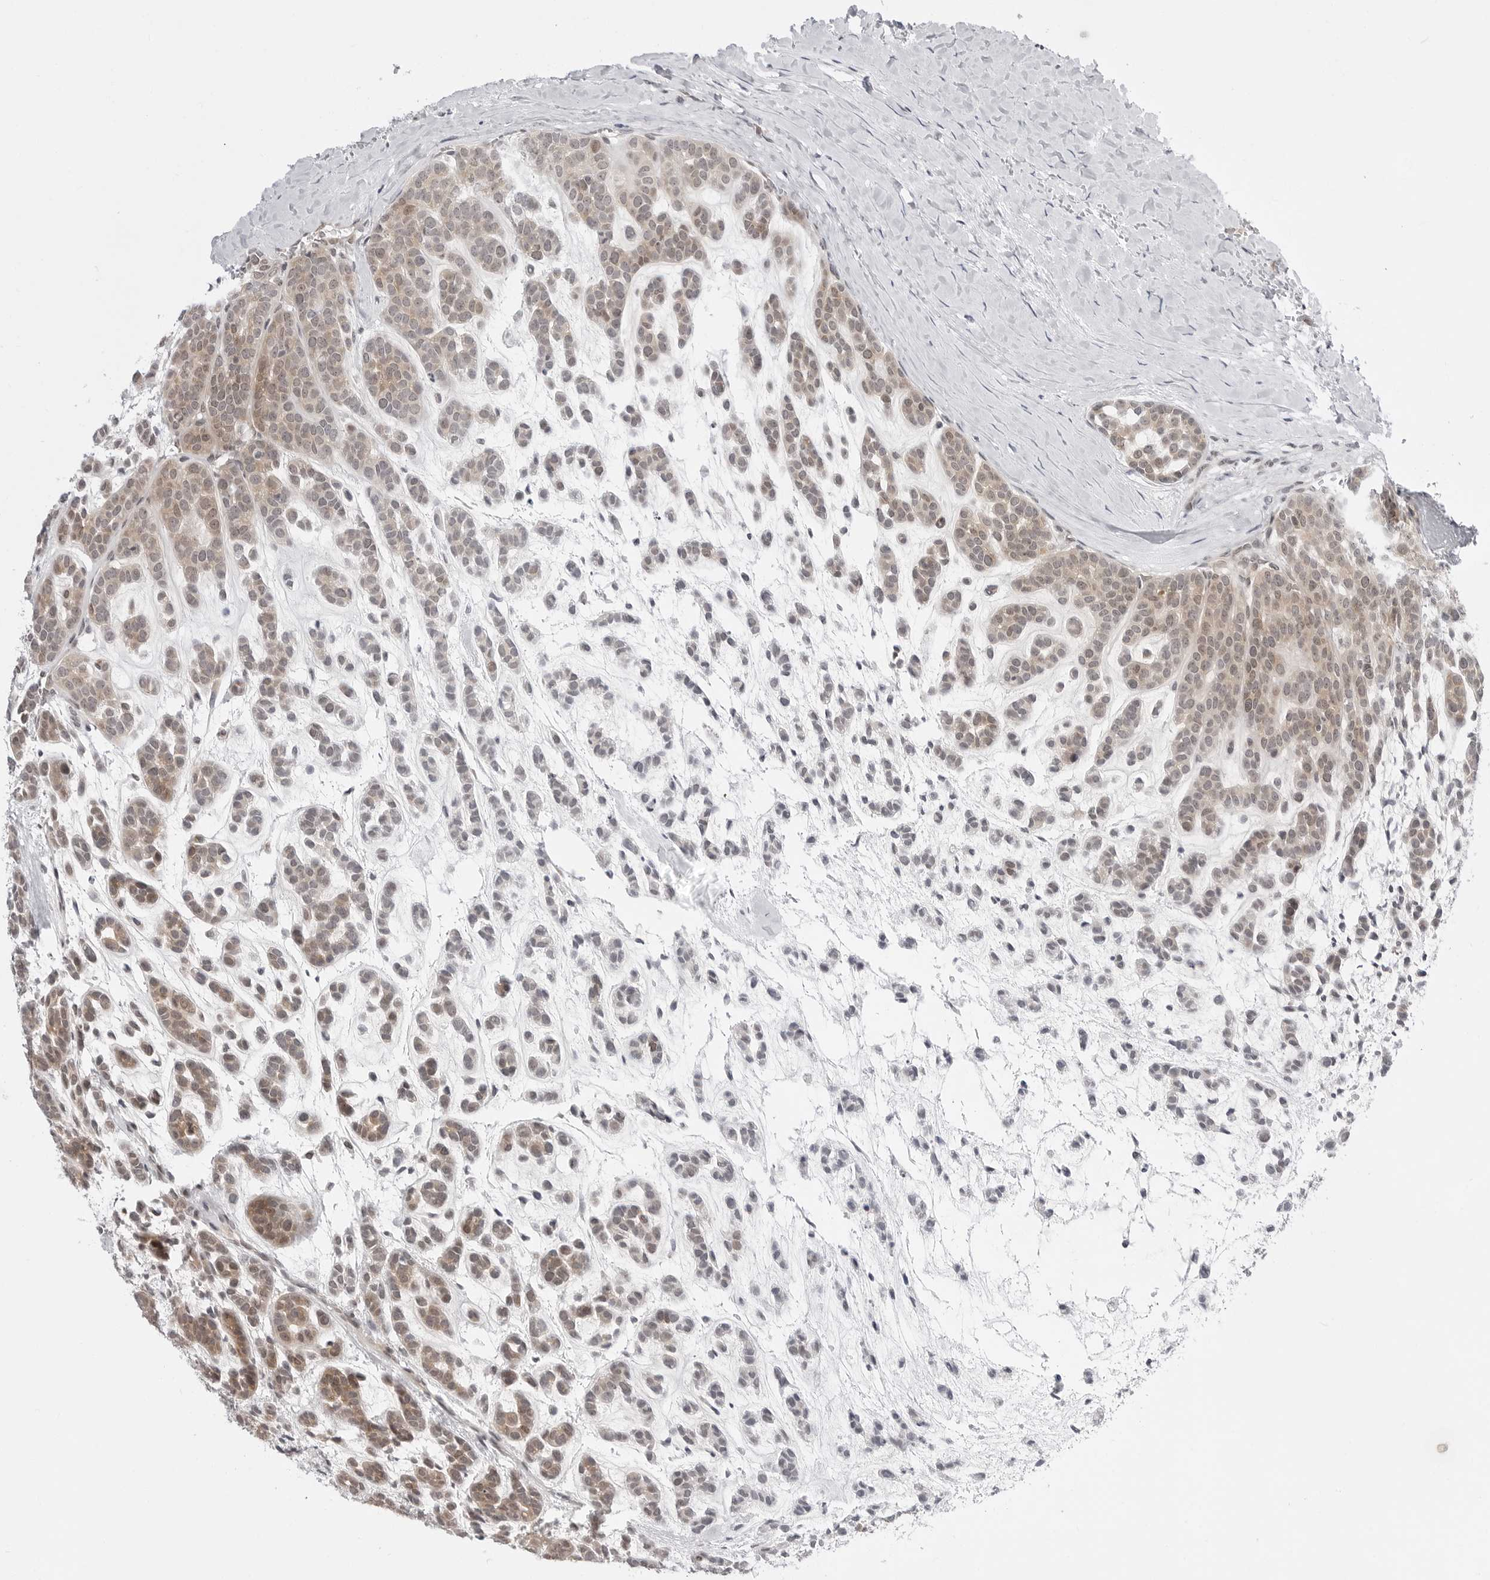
{"staining": {"intensity": "weak", "quantity": "25%-75%", "location": "cytoplasmic/membranous"}, "tissue": "head and neck cancer", "cell_type": "Tumor cells", "image_type": "cancer", "snomed": [{"axis": "morphology", "description": "Adenocarcinoma, NOS"}, {"axis": "morphology", "description": "Adenoma, NOS"}, {"axis": "topography", "description": "Head-Neck"}], "caption": "Immunohistochemical staining of human head and neck cancer (adenocarcinoma) exhibits weak cytoplasmic/membranous protein positivity in approximately 25%-75% of tumor cells.", "gene": "PPP2R5C", "patient": {"sex": "female", "age": 55}}